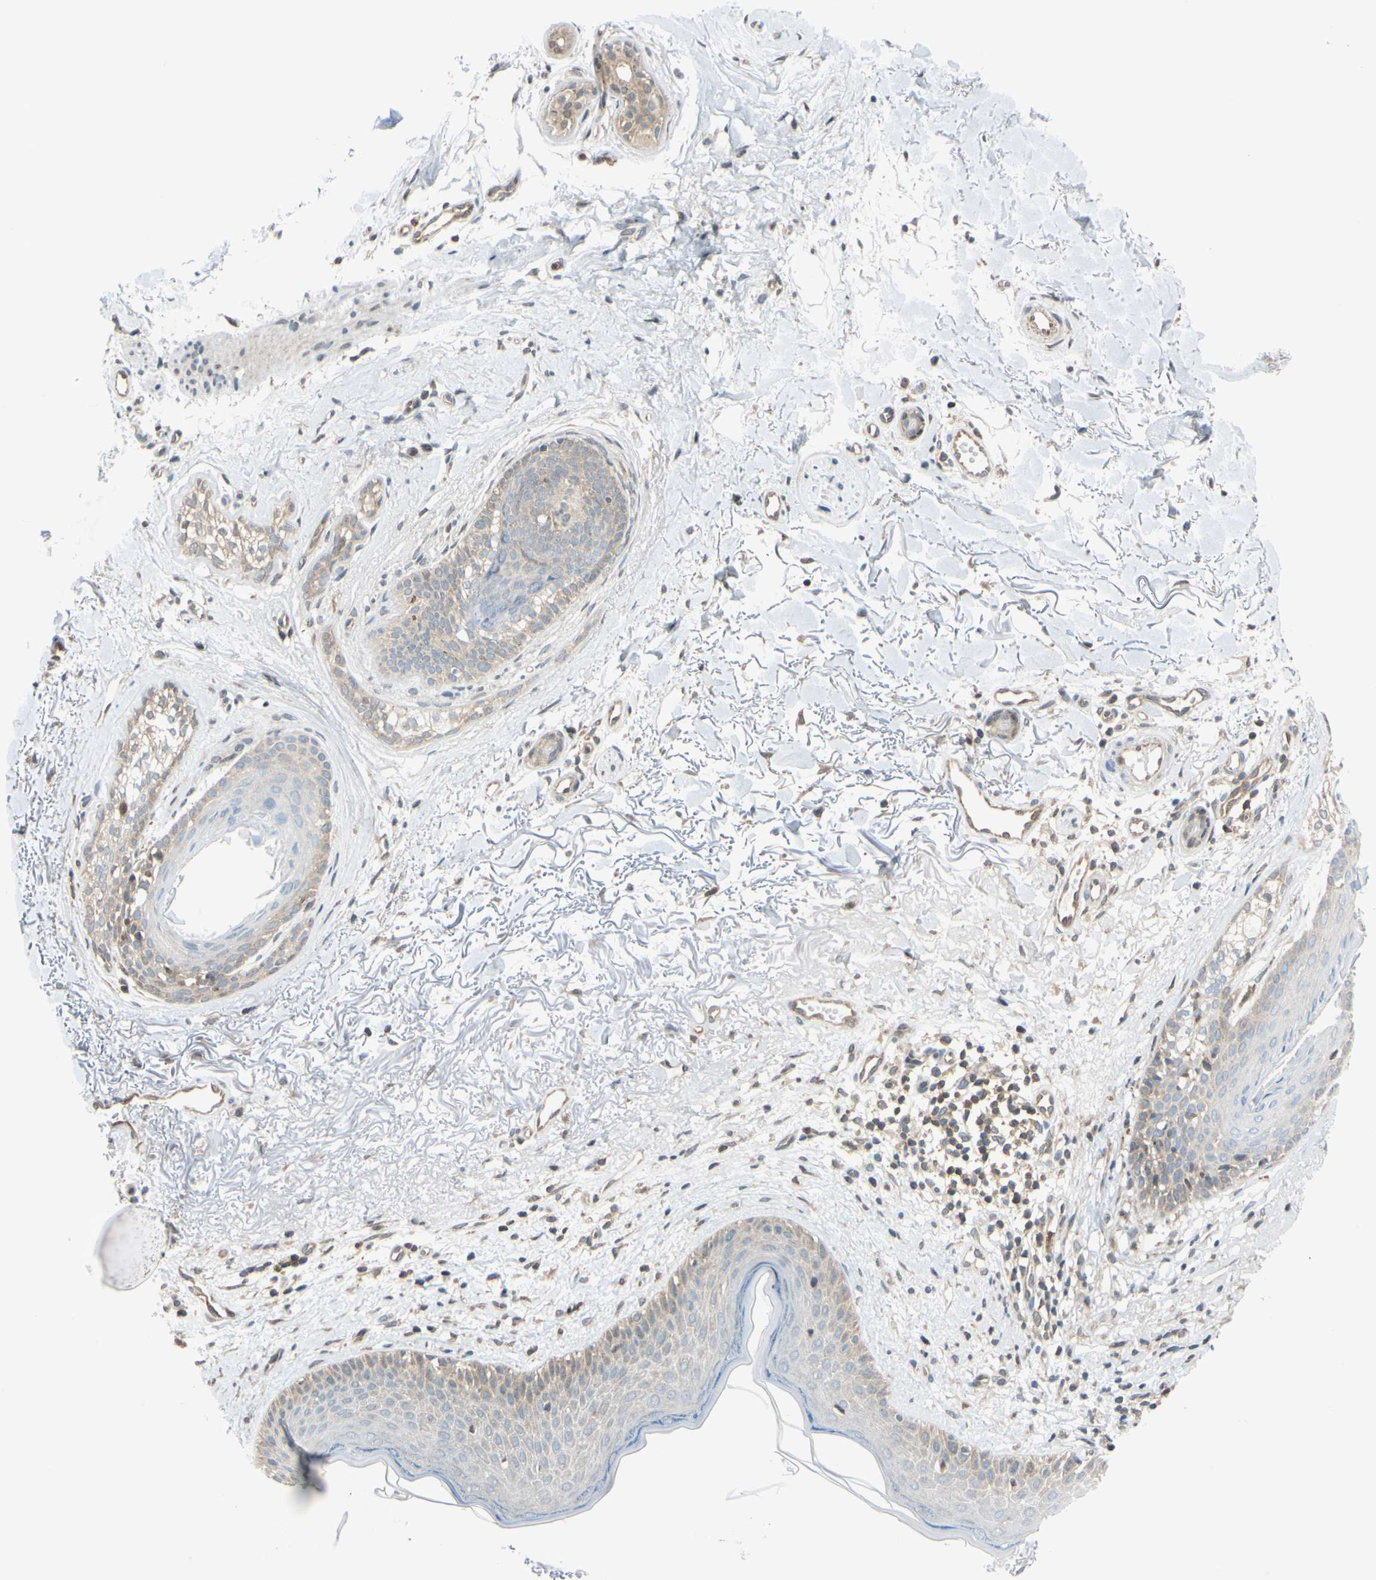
{"staining": {"intensity": "weak", "quantity": "<25%", "location": "cytoplasmic/membranous"}, "tissue": "skin cancer", "cell_type": "Tumor cells", "image_type": "cancer", "snomed": [{"axis": "morphology", "description": "Normal tissue, NOS"}, {"axis": "morphology", "description": "Basal cell carcinoma"}, {"axis": "topography", "description": "Skin"}], "caption": "Protein analysis of basal cell carcinoma (skin) exhibits no significant expression in tumor cells.", "gene": "MAPK9", "patient": {"sex": "female", "age": 70}}